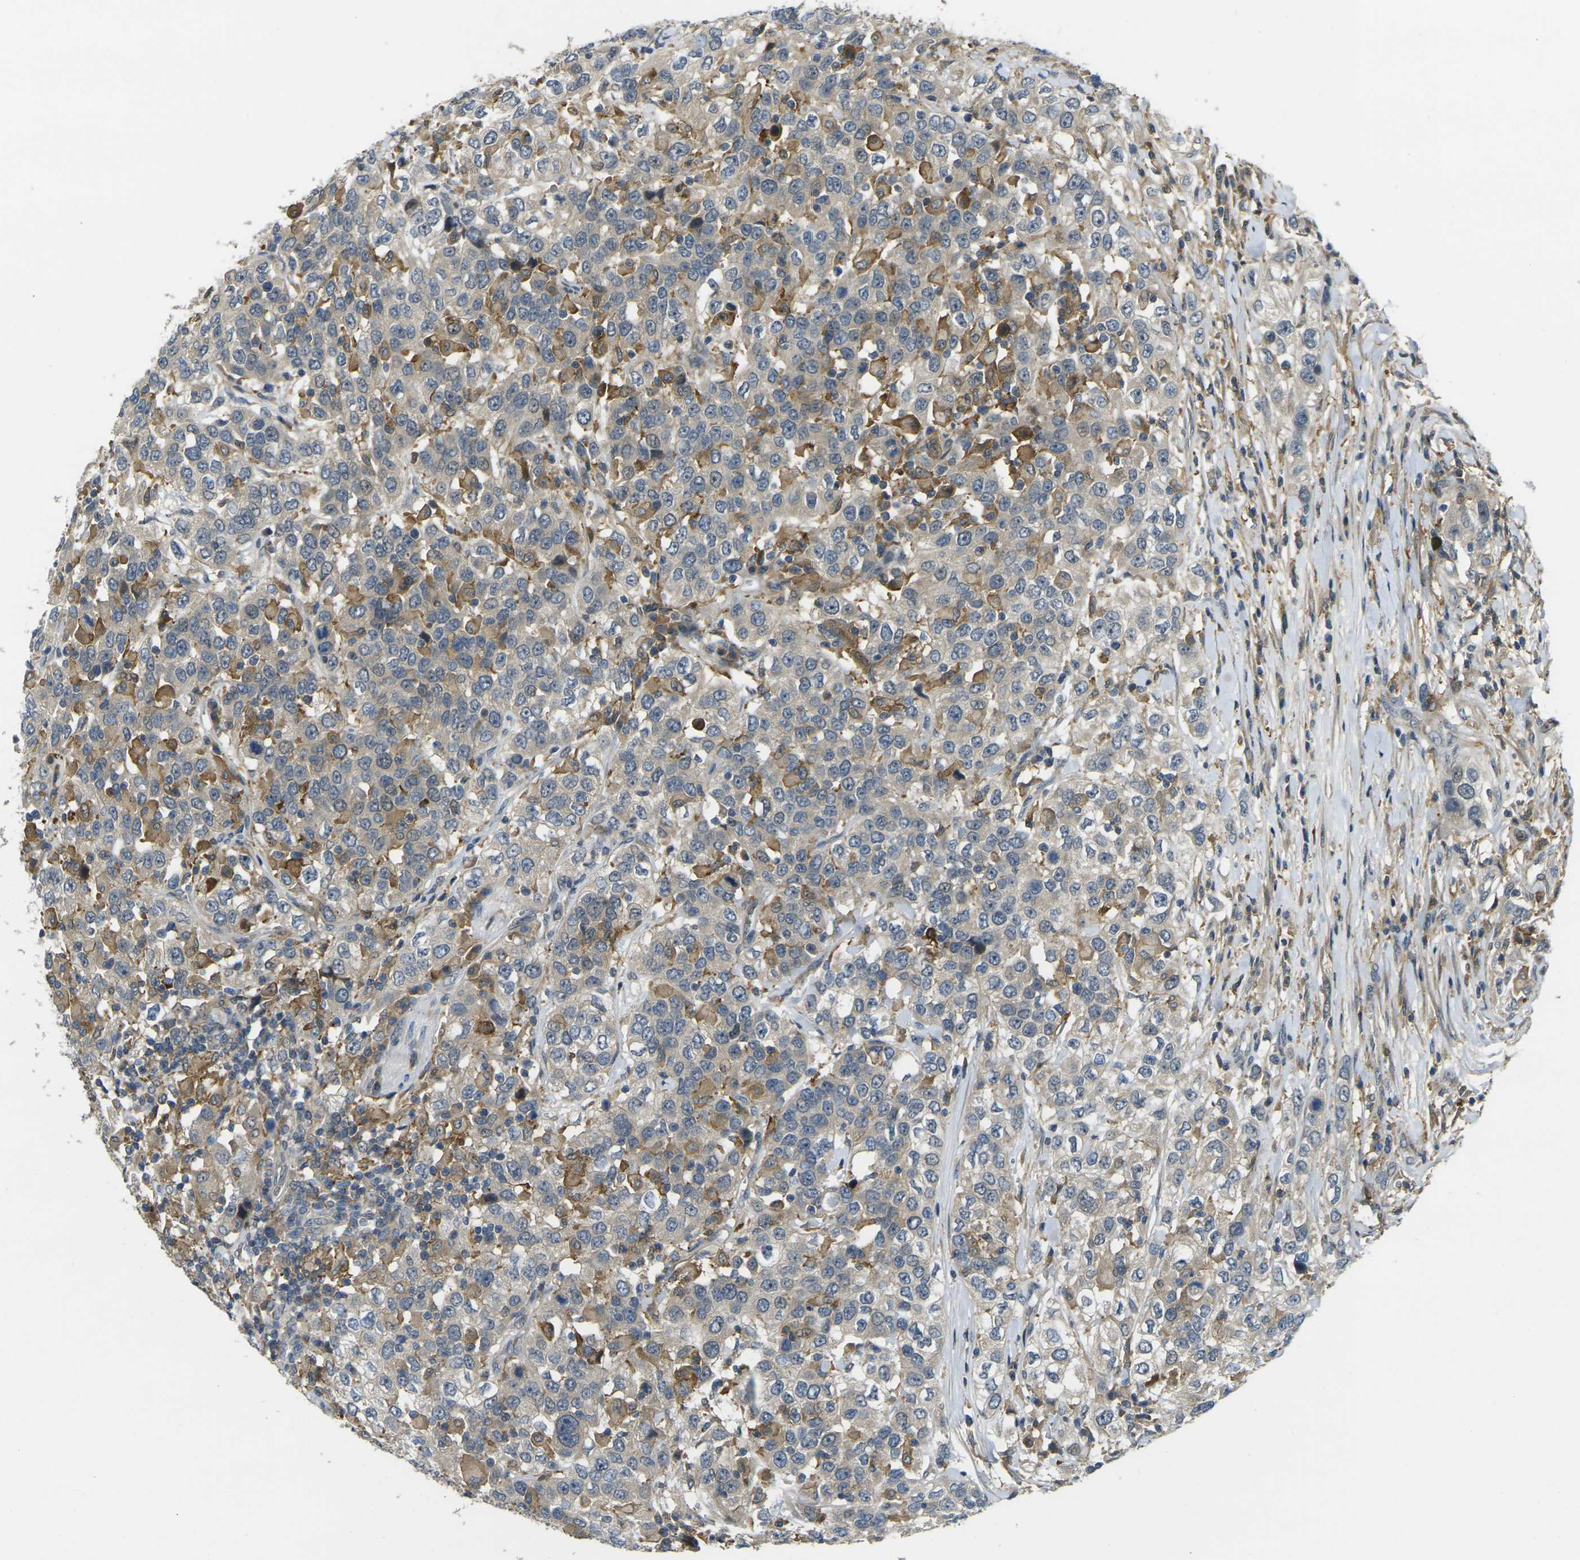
{"staining": {"intensity": "weak", "quantity": "<25%", "location": "cytoplasmic/membranous"}, "tissue": "urothelial cancer", "cell_type": "Tumor cells", "image_type": "cancer", "snomed": [{"axis": "morphology", "description": "Urothelial carcinoma, High grade"}, {"axis": "topography", "description": "Urinary bladder"}], "caption": "A histopathology image of human urothelial cancer is negative for staining in tumor cells.", "gene": "PIGL", "patient": {"sex": "female", "age": 80}}